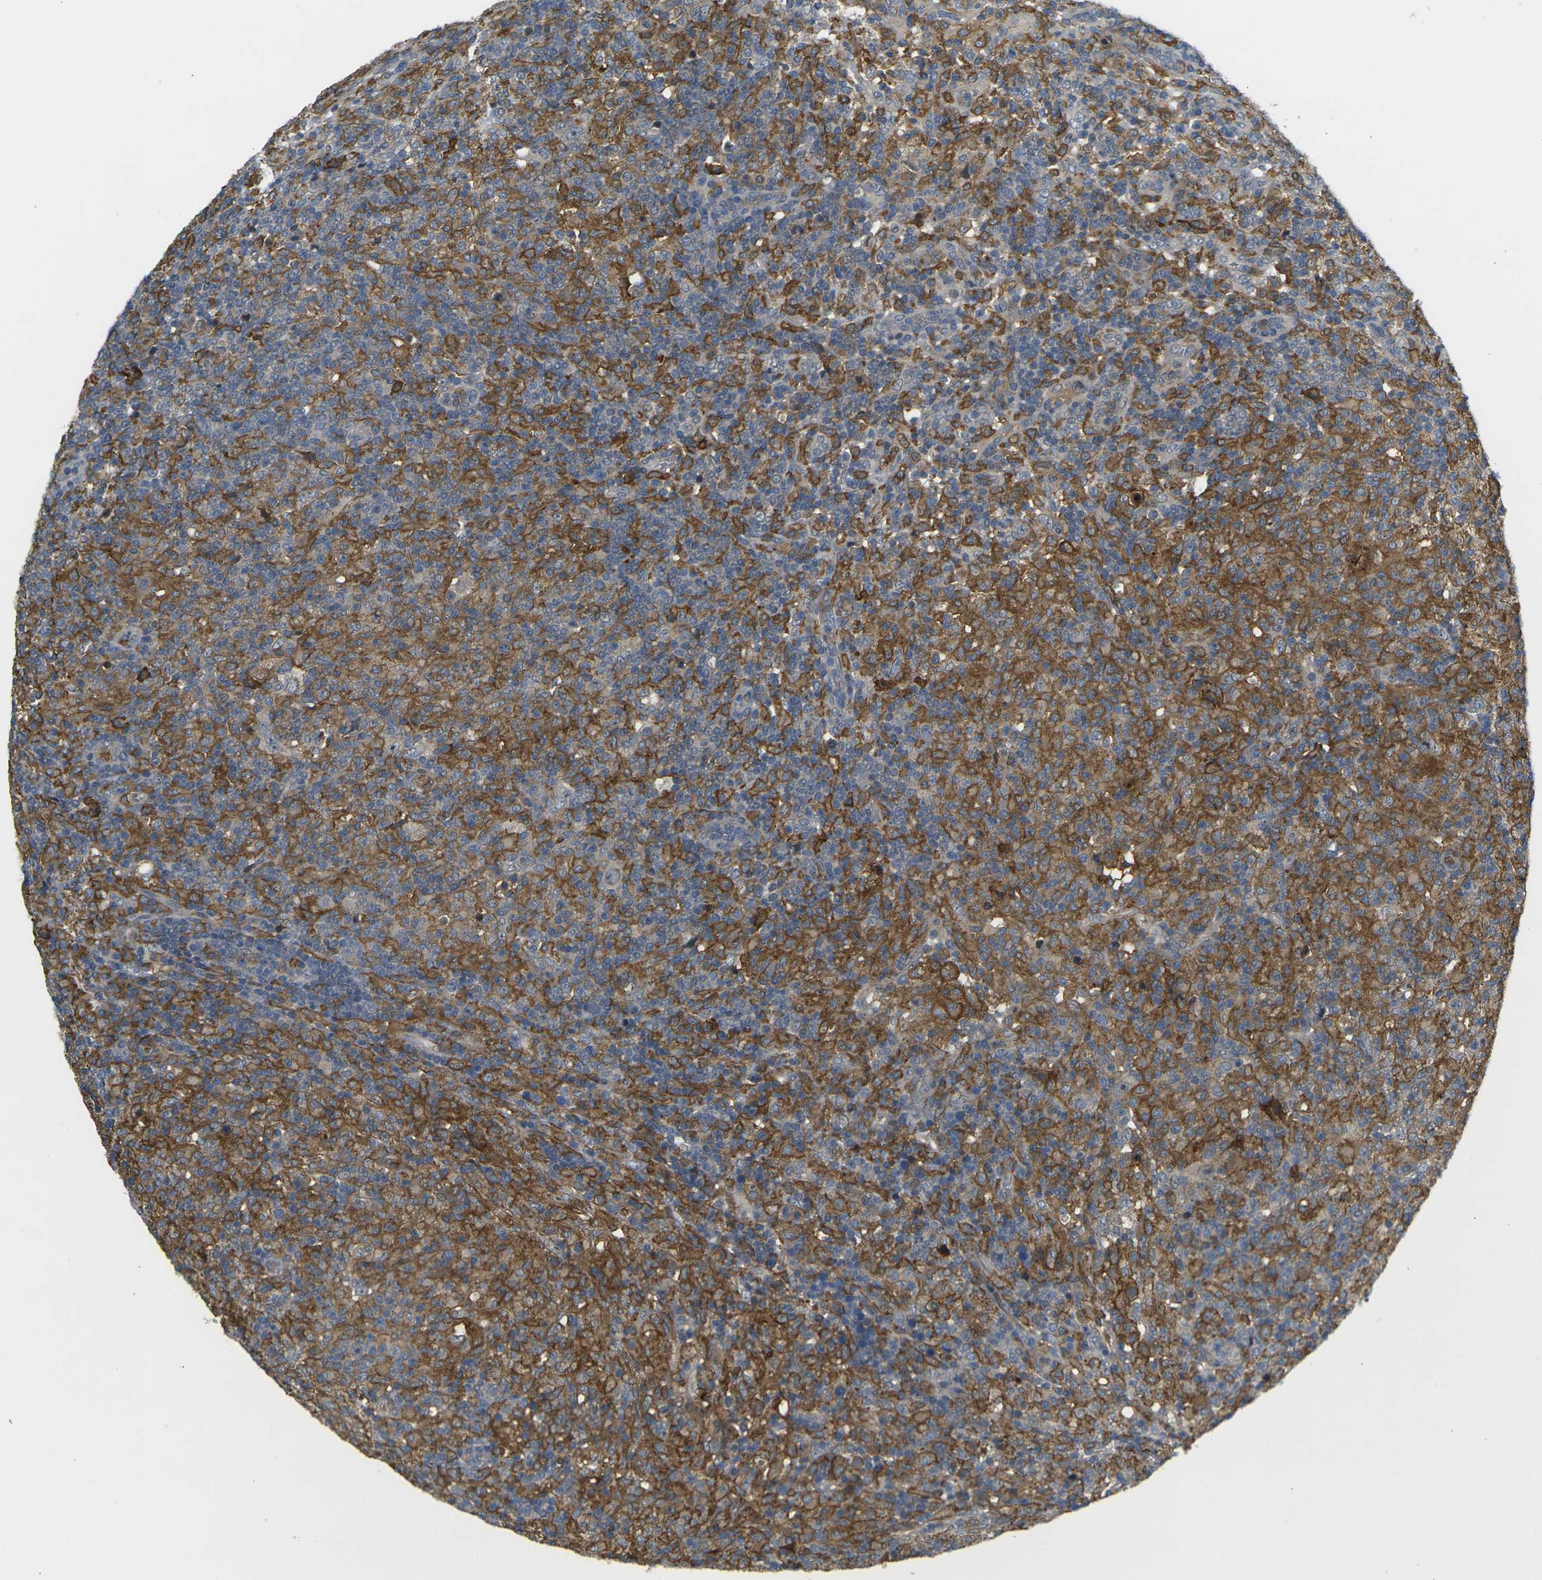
{"staining": {"intensity": "weak", "quantity": ">75%", "location": "cytoplasmic/membranous"}, "tissue": "lymphoma", "cell_type": "Tumor cells", "image_type": "cancer", "snomed": [{"axis": "morphology", "description": "Hodgkin's disease, NOS"}, {"axis": "topography", "description": "Lymph node"}], "caption": "The image shows immunohistochemical staining of lymphoma. There is weak cytoplasmic/membranous staining is seen in about >75% of tumor cells.", "gene": "PIGL", "patient": {"sex": "male", "age": 70}}